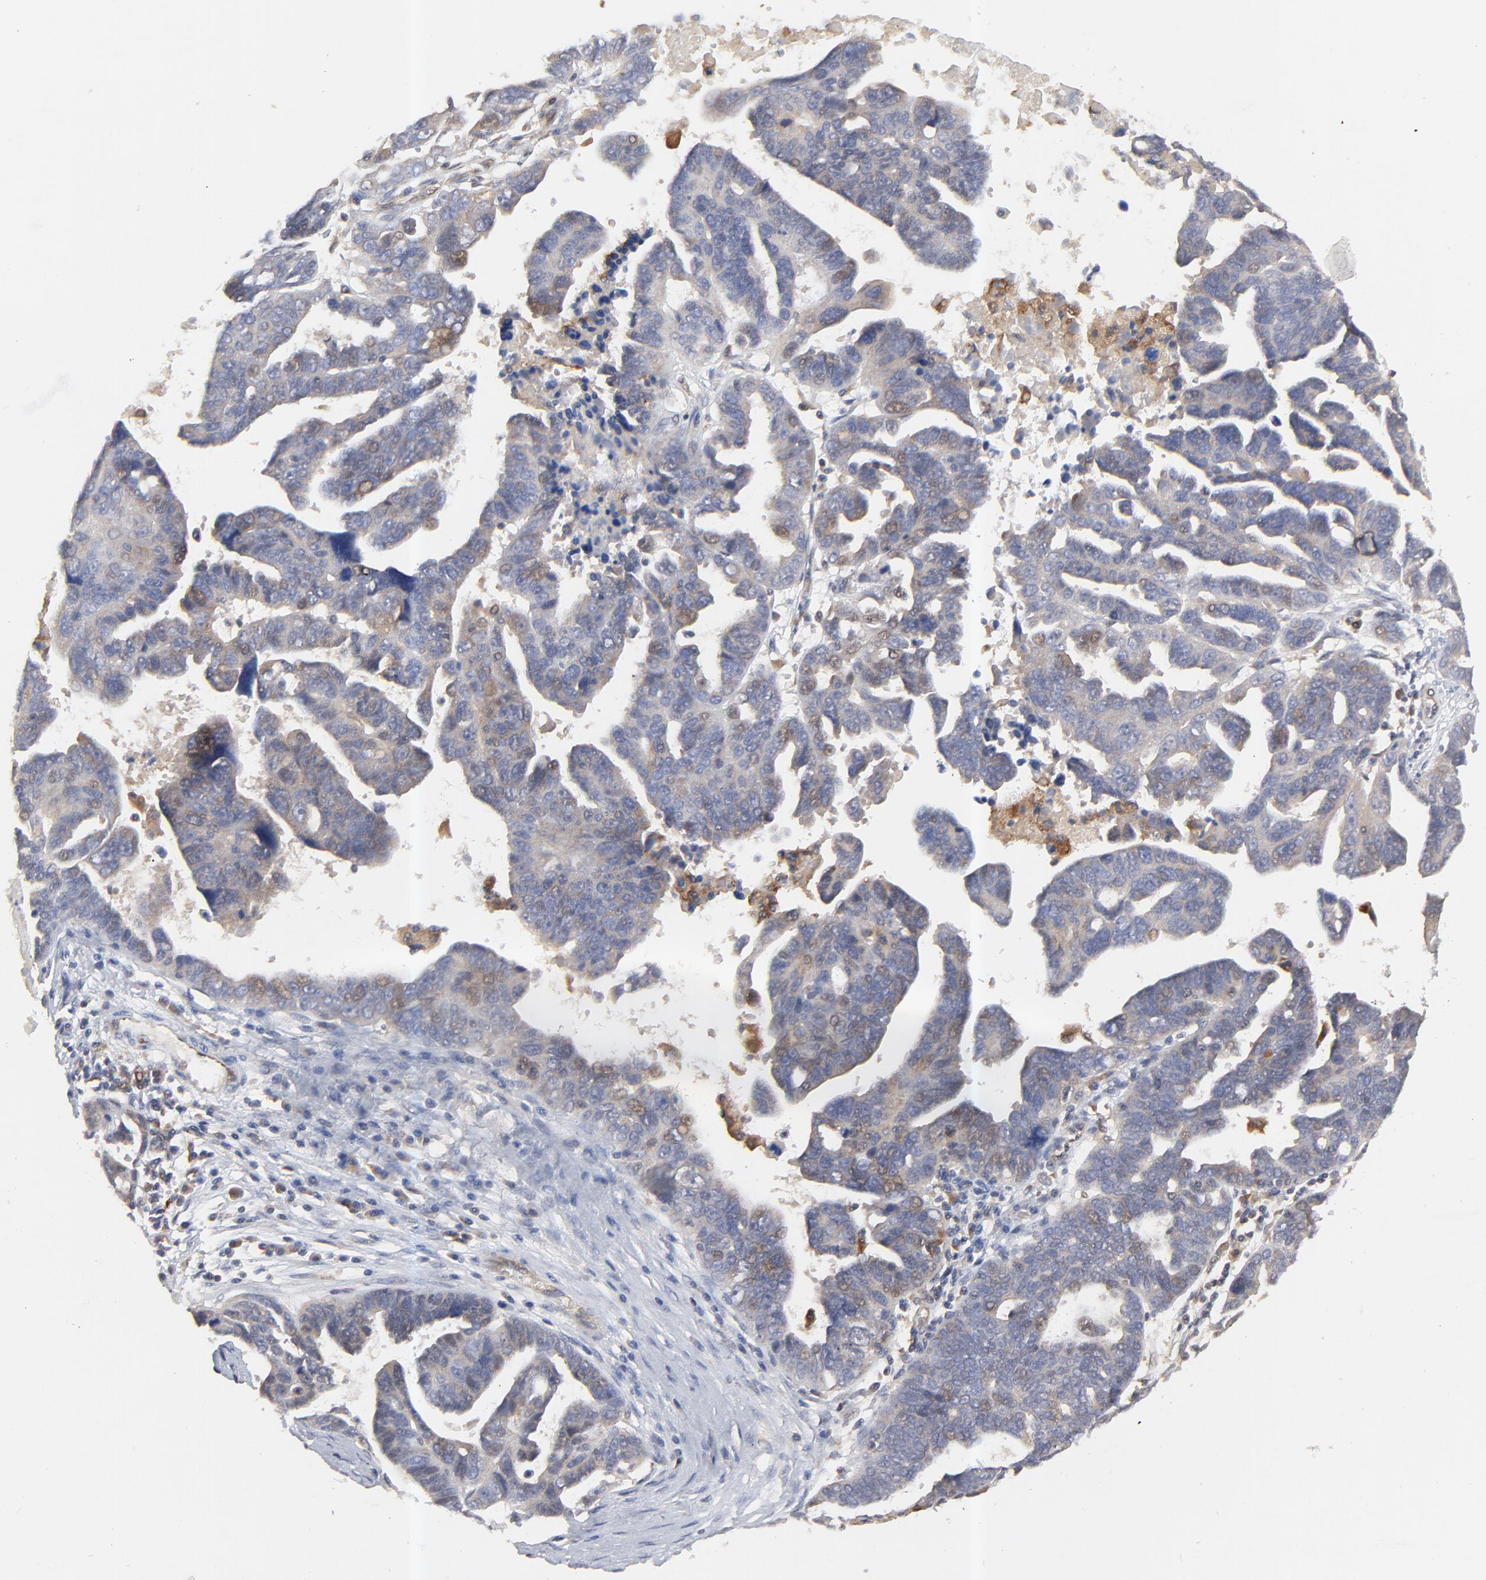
{"staining": {"intensity": "moderate", "quantity": ">75%", "location": "cytoplasmic/membranous,nuclear"}, "tissue": "ovarian cancer", "cell_type": "Tumor cells", "image_type": "cancer", "snomed": [{"axis": "morphology", "description": "Carcinoma, endometroid"}, {"axis": "morphology", "description": "Cystadenocarcinoma, serous, NOS"}, {"axis": "topography", "description": "Ovary"}], "caption": "The micrograph demonstrates immunohistochemical staining of ovarian cancer. There is moderate cytoplasmic/membranous and nuclear staining is present in approximately >75% of tumor cells.", "gene": "RAB9A", "patient": {"sex": "female", "age": 45}}